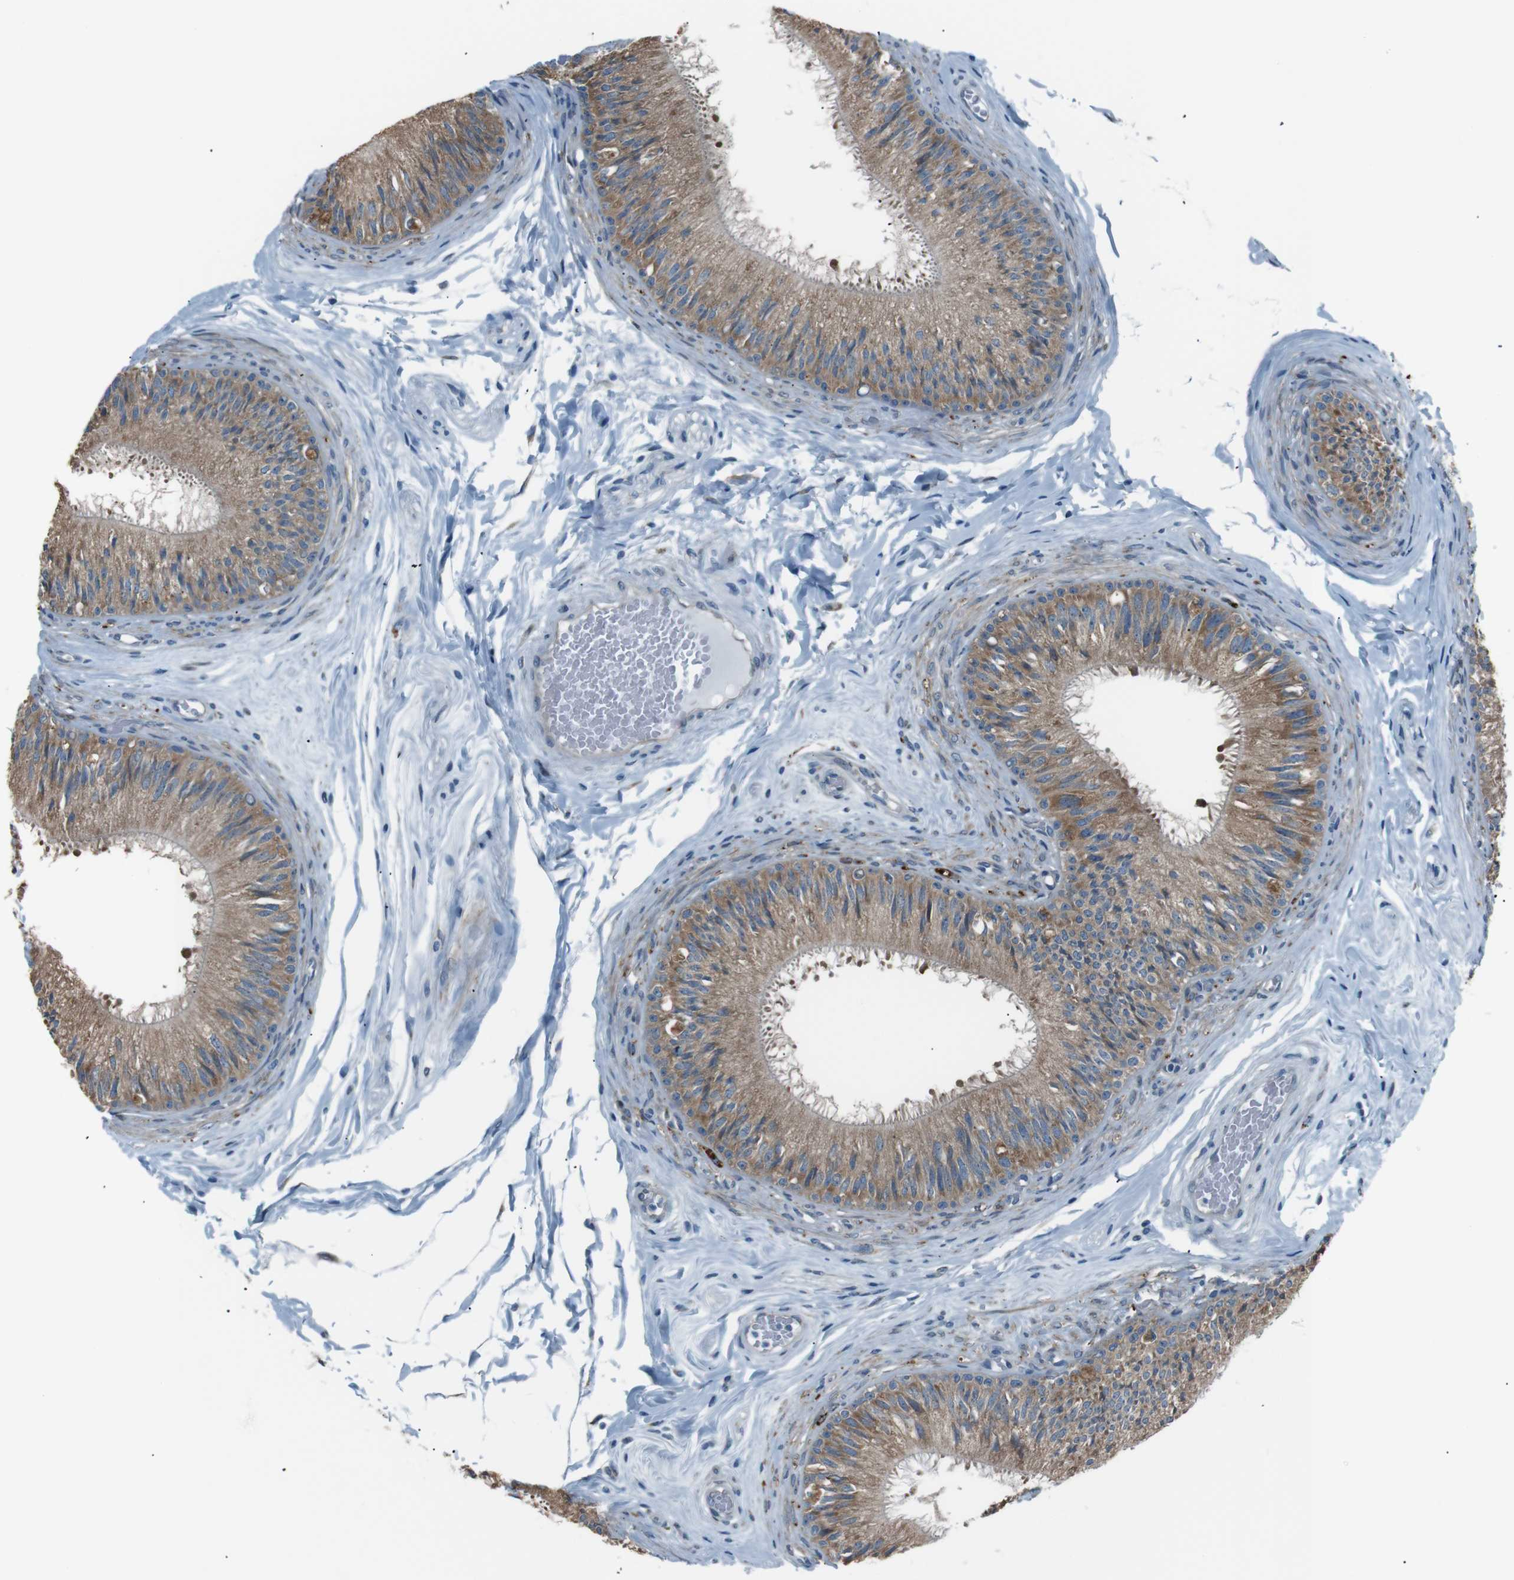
{"staining": {"intensity": "moderate", "quantity": ">75%", "location": "cytoplasmic/membranous"}, "tissue": "epididymis", "cell_type": "Glandular cells", "image_type": "normal", "snomed": [{"axis": "morphology", "description": "Normal tissue, NOS"}, {"axis": "topography", "description": "Testis"}, {"axis": "topography", "description": "Epididymis"}], "caption": "IHC of normal epididymis reveals medium levels of moderate cytoplasmic/membranous expression in approximately >75% of glandular cells.", "gene": "SIGMAR1", "patient": {"sex": "male", "age": 36}}